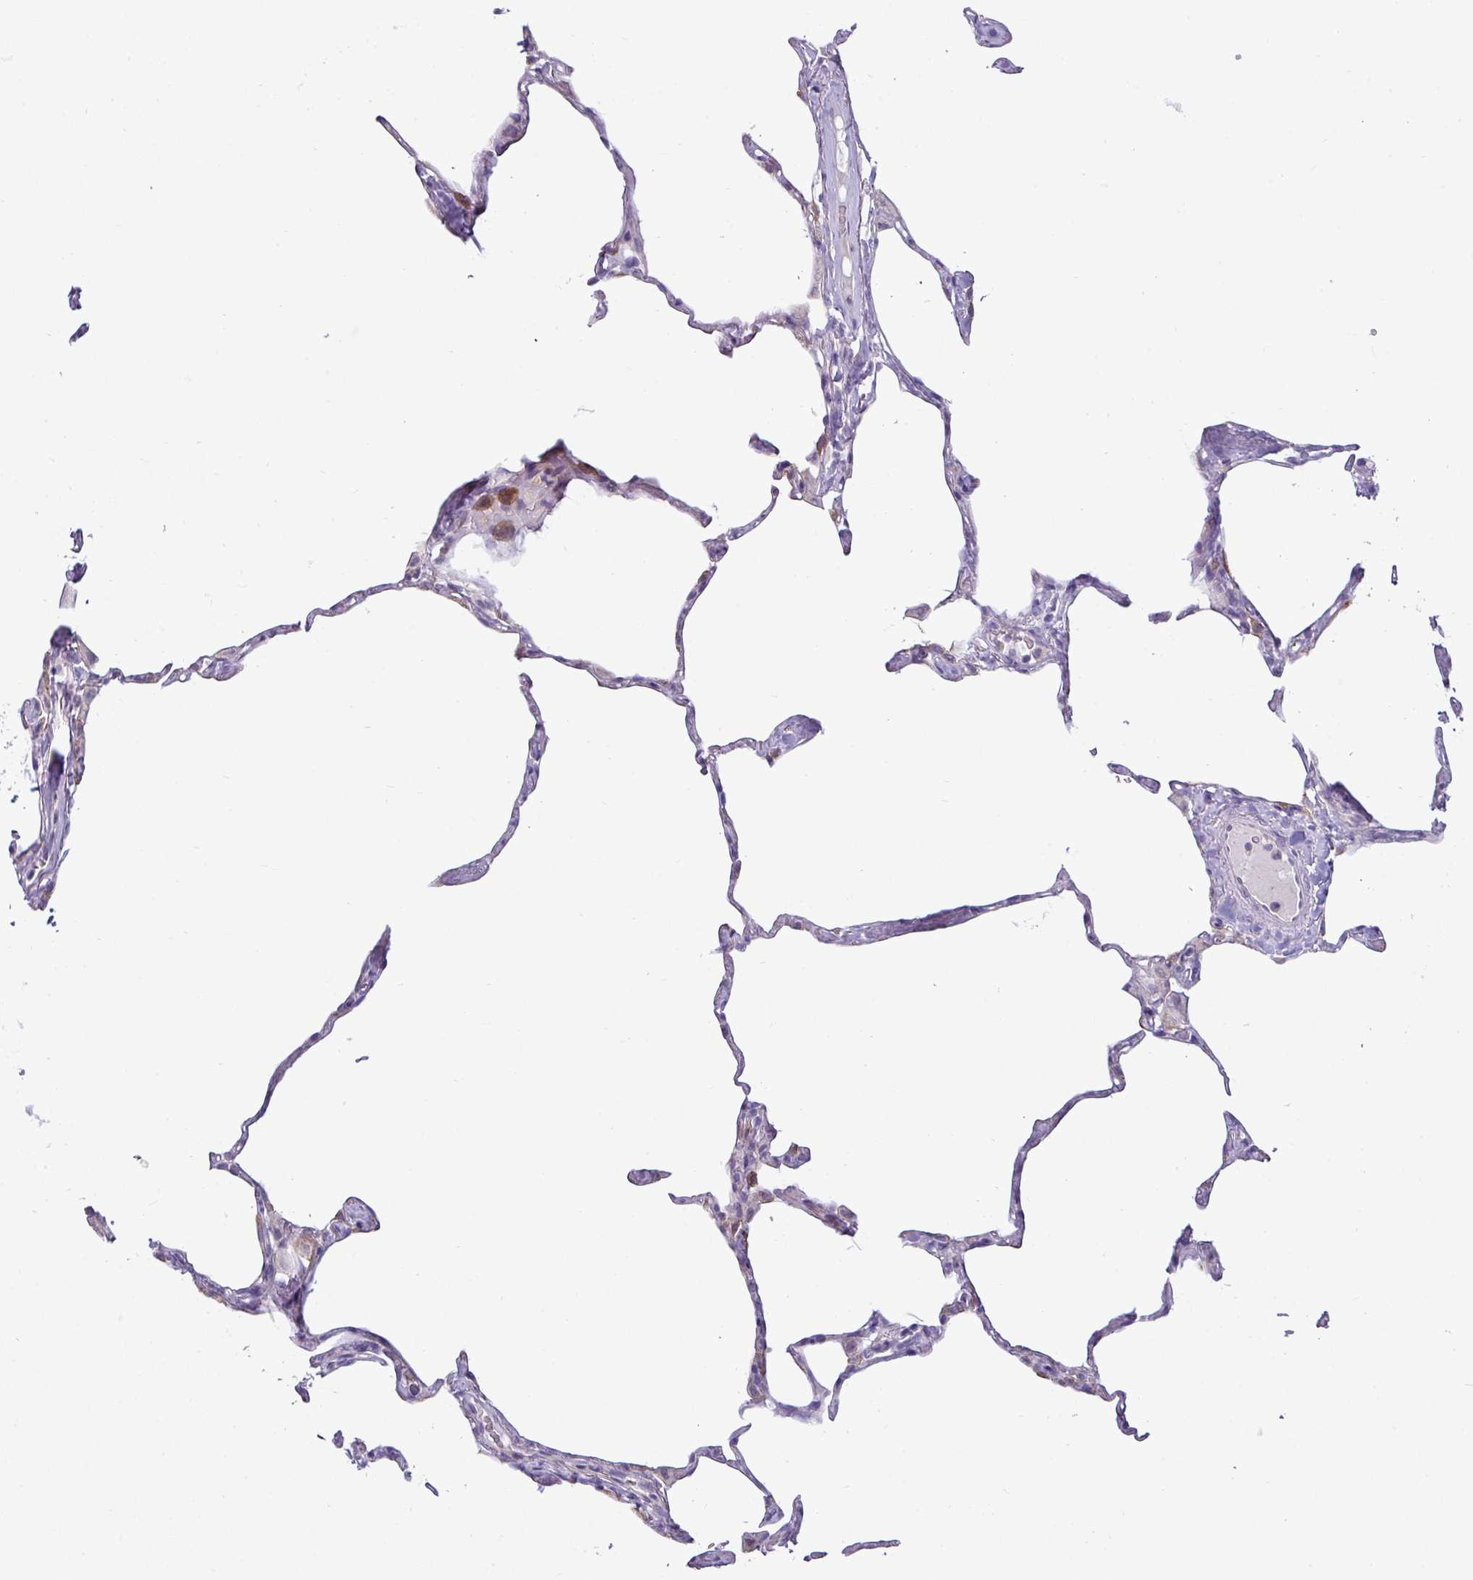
{"staining": {"intensity": "negative", "quantity": "none", "location": "none"}, "tissue": "lung", "cell_type": "Alveolar cells", "image_type": "normal", "snomed": [{"axis": "morphology", "description": "Normal tissue, NOS"}, {"axis": "topography", "description": "Lung"}], "caption": "IHC histopathology image of normal lung: lung stained with DAB (3,3'-diaminobenzidine) shows no significant protein expression in alveolar cells. (DAB IHC, high magnification).", "gene": "ACAP3", "patient": {"sex": "male", "age": 65}}